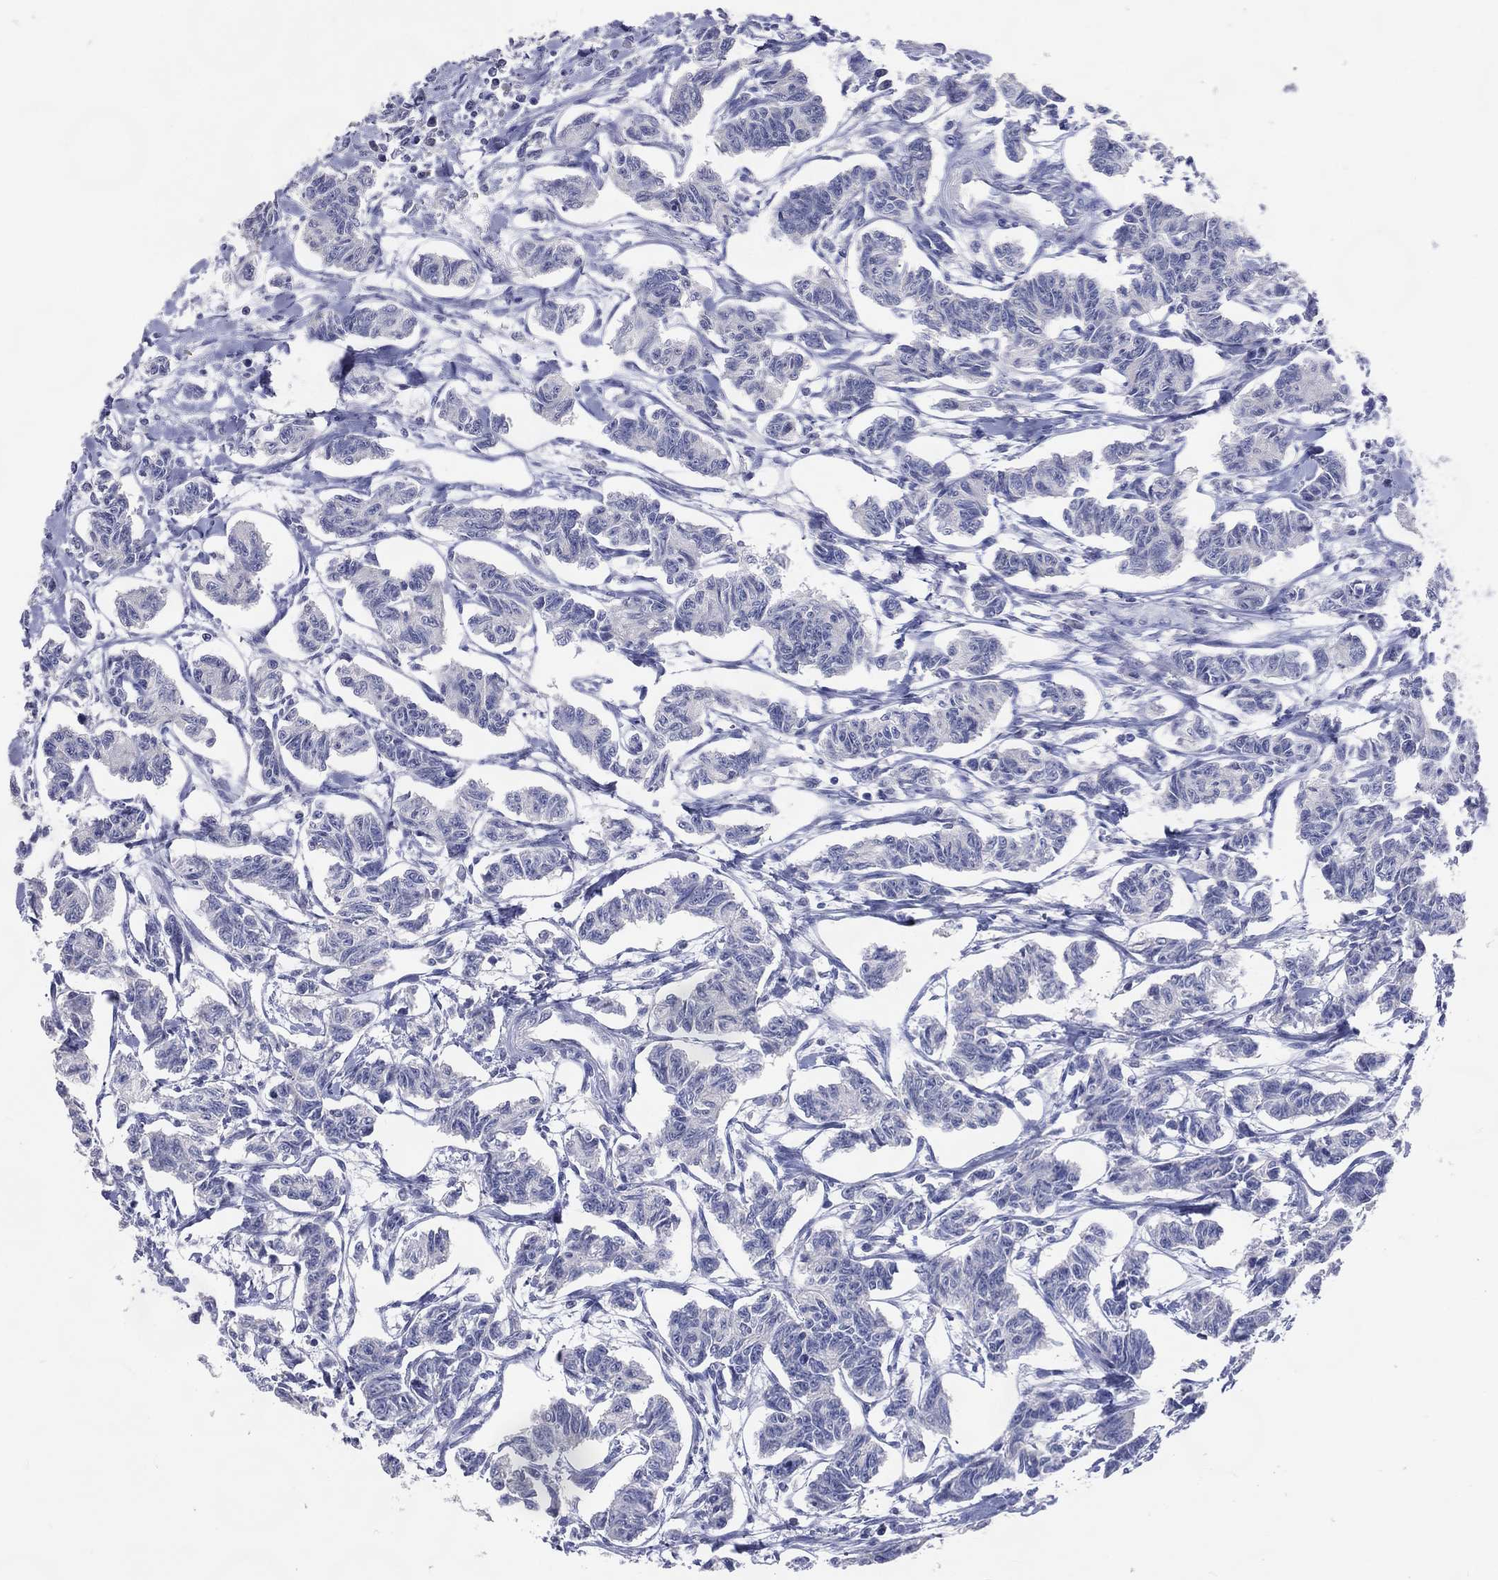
{"staining": {"intensity": "negative", "quantity": "none", "location": "none"}, "tissue": "carcinoid", "cell_type": "Tumor cells", "image_type": "cancer", "snomed": [{"axis": "morphology", "description": "Carcinoid, malignant, NOS"}, {"axis": "topography", "description": "Kidney"}], "caption": "Malignant carcinoid was stained to show a protein in brown. There is no significant expression in tumor cells. Nuclei are stained in blue.", "gene": "DNAH6", "patient": {"sex": "female", "age": 41}}